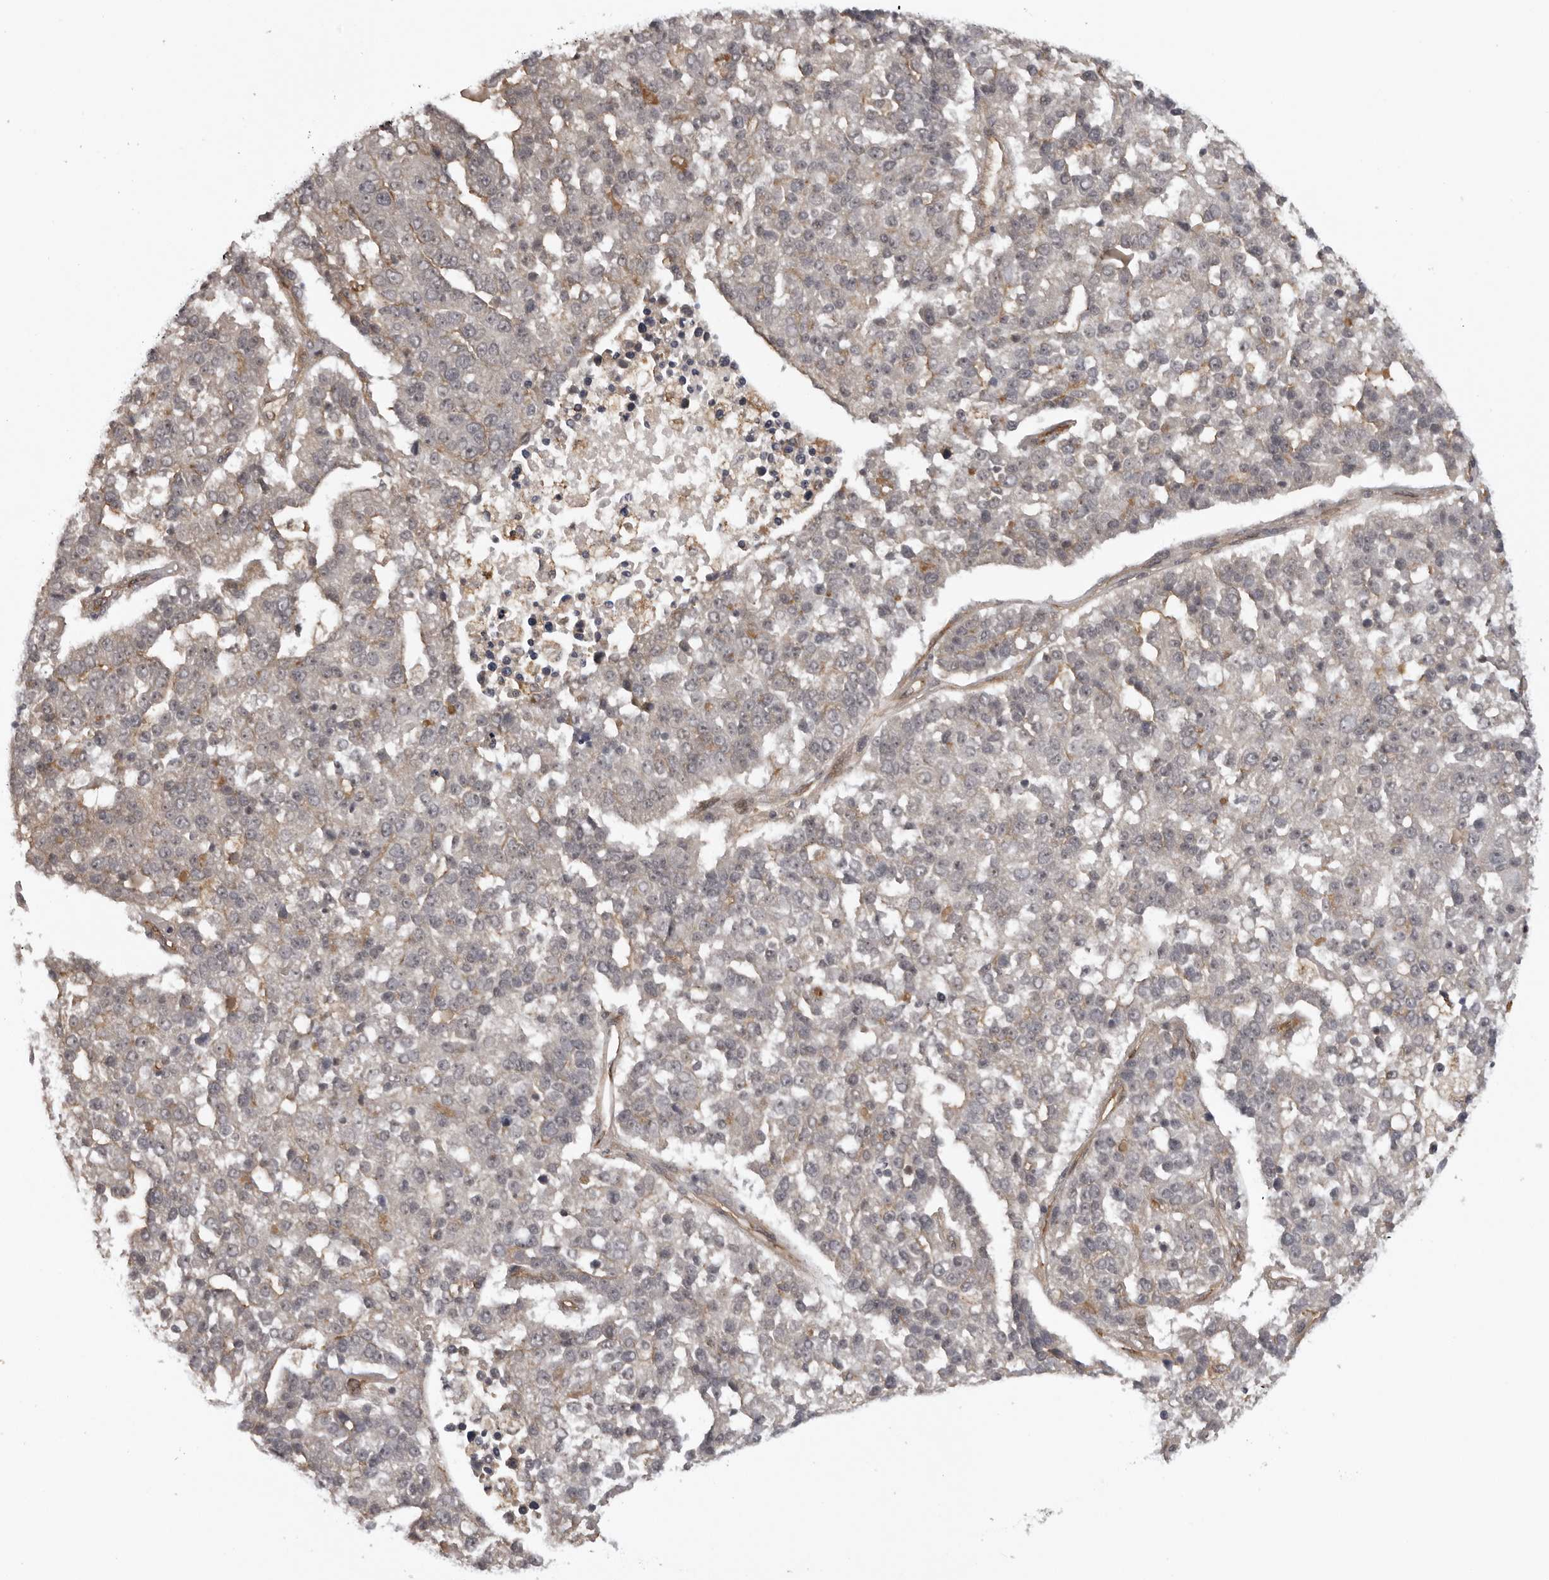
{"staining": {"intensity": "negative", "quantity": "none", "location": "none"}, "tissue": "pancreatic cancer", "cell_type": "Tumor cells", "image_type": "cancer", "snomed": [{"axis": "morphology", "description": "Adenocarcinoma, NOS"}, {"axis": "topography", "description": "Pancreas"}], "caption": "An immunohistochemistry (IHC) photomicrograph of pancreatic adenocarcinoma is shown. There is no staining in tumor cells of pancreatic adenocarcinoma. Brightfield microscopy of immunohistochemistry stained with DAB (brown) and hematoxylin (blue), captured at high magnification.", "gene": "DNAH14", "patient": {"sex": "female", "age": 61}}